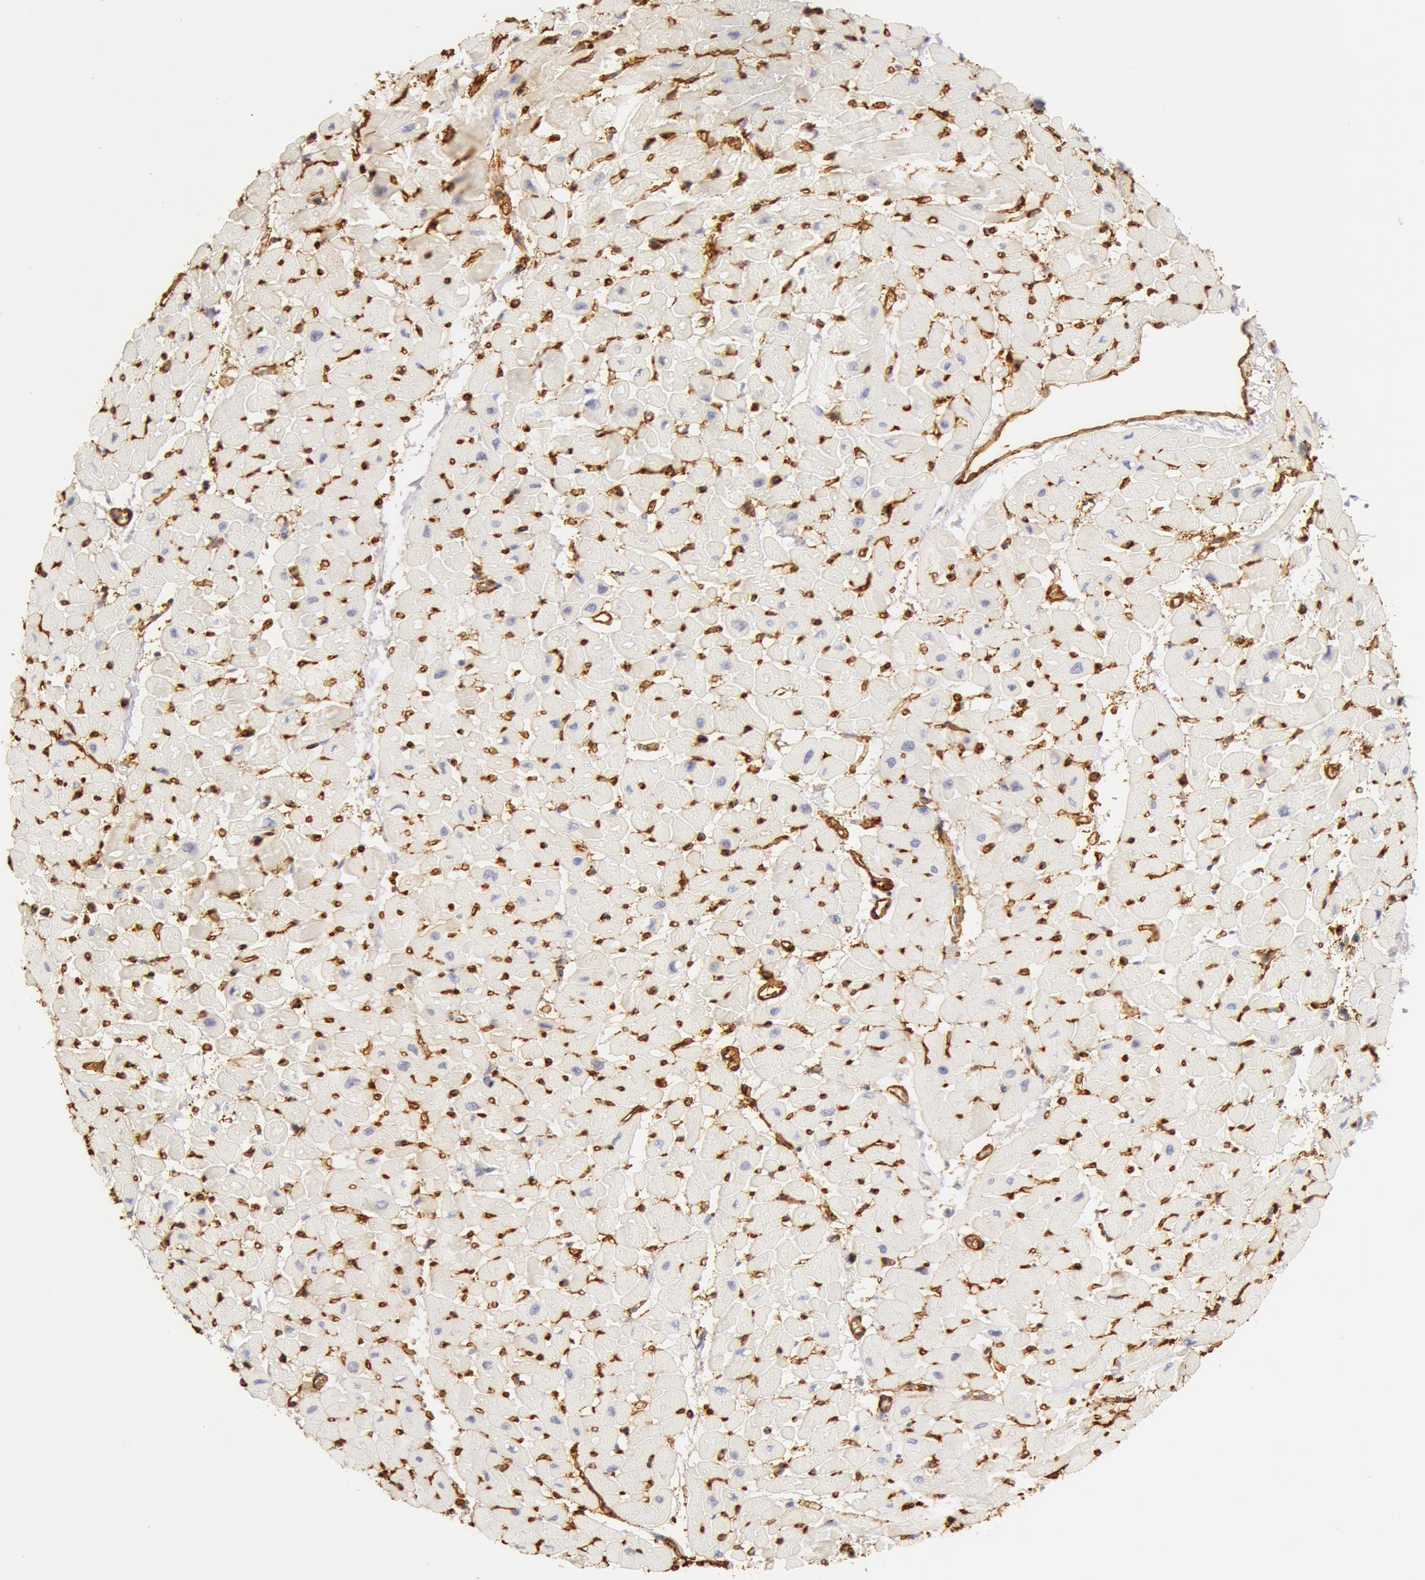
{"staining": {"intensity": "negative", "quantity": "none", "location": "none"}, "tissue": "heart muscle", "cell_type": "Cardiomyocytes", "image_type": "normal", "snomed": [{"axis": "morphology", "description": "Normal tissue, NOS"}, {"axis": "topography", "description": "Heart"}], "caption": "This histopathology image is of normal heart muscle stained with immunohistochemistry (IHC) to label a protein in brown with the nuclei are counter-stained blue. There is no positivity in cardiomyocytes. (DAB immunohistochemistry with hematoxylin counter stain).", "gene": "AQP1", "patient": {"sex": "male", "age": 45}}